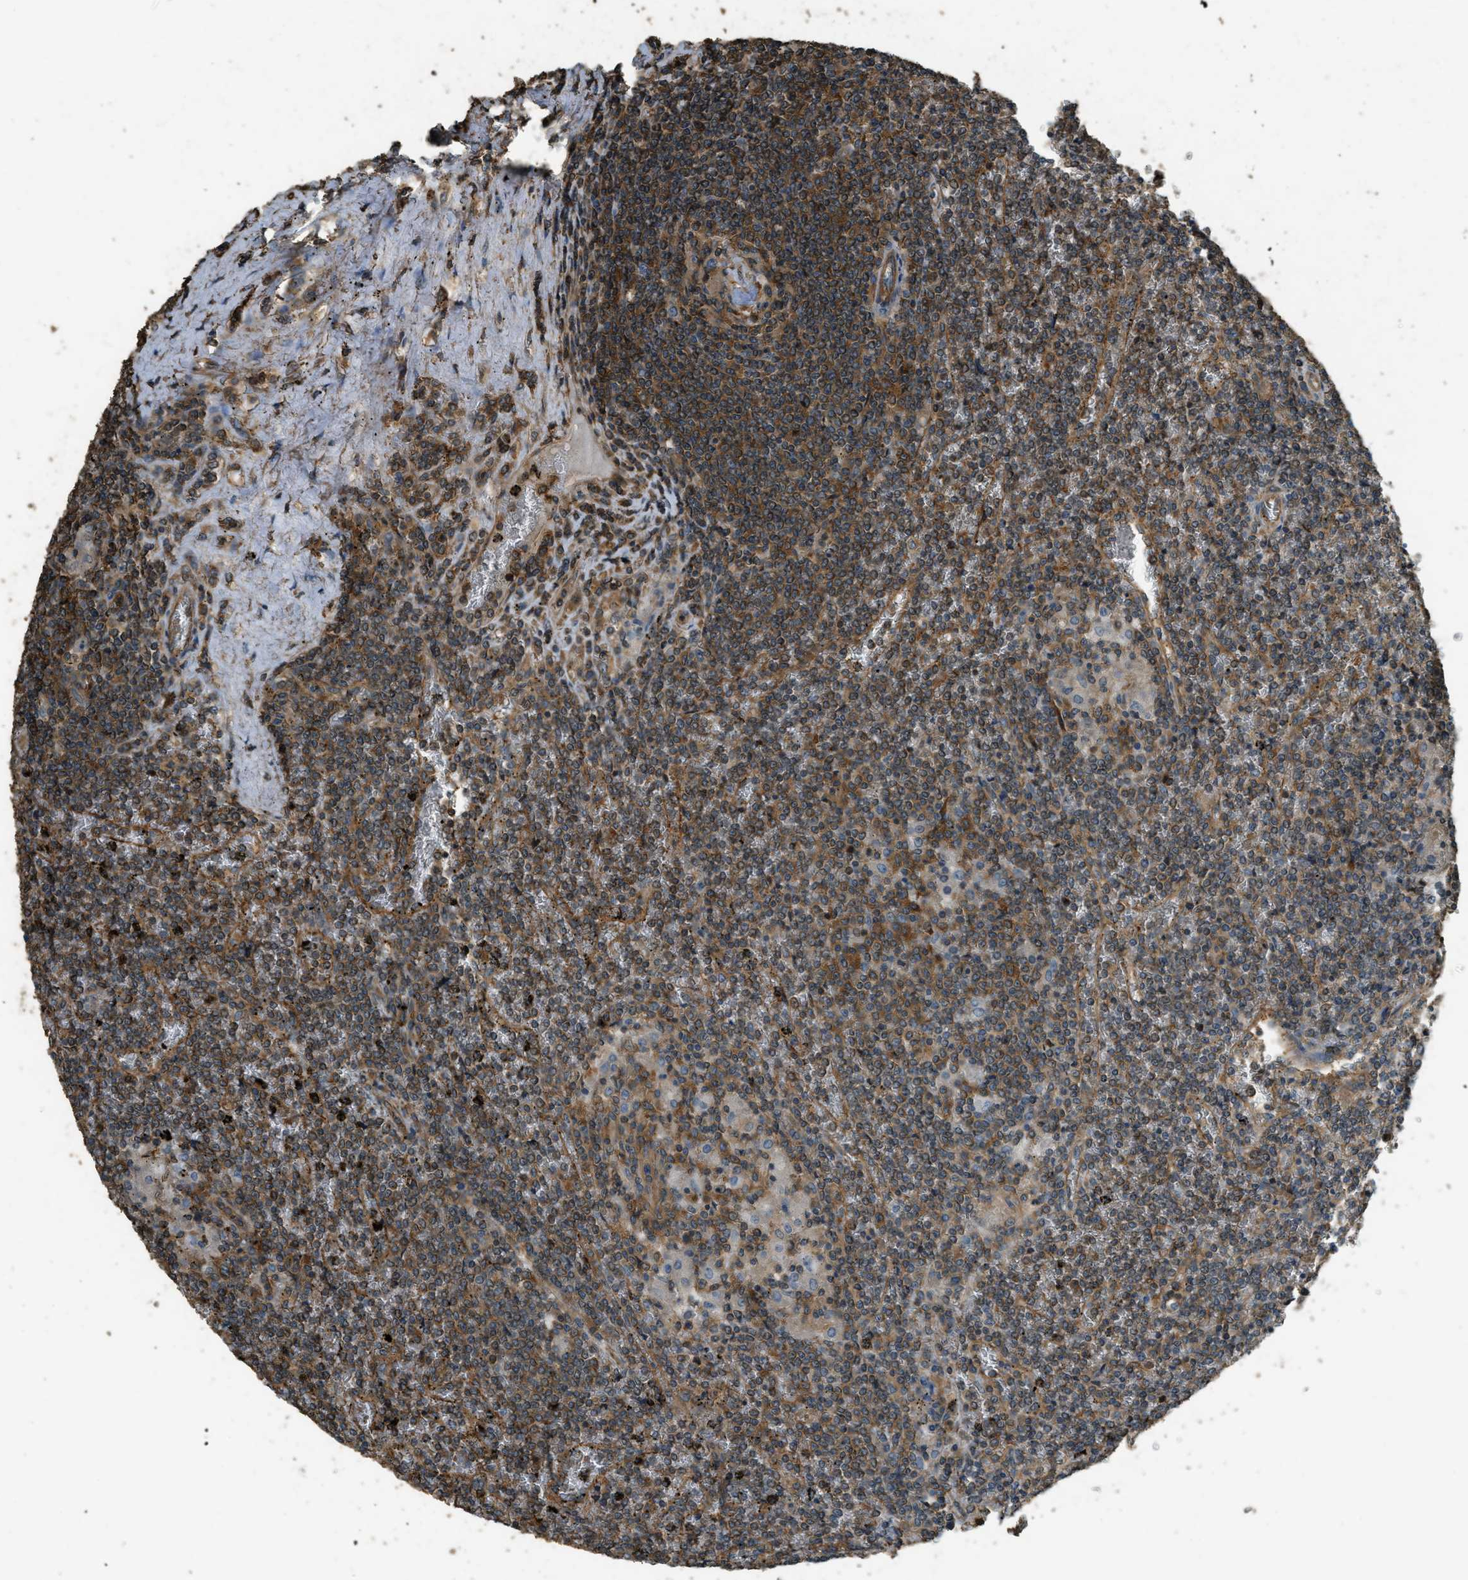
{"staining": {"intensity": "moderate", "quantity": ">75%", "location": "cytoplasmic/membranous"}, "tissue": "lymphoma", "cell_type": "Tumor cells", "image_type": "cancer", "snomed": [{"axis": "morphology", "description": "Malignant lymphoma, non-Hodgkin's type, Low grade"}, {"axis": "topography", "description": "Spleen"}], "caption": "Brown immunohistochemical staining in low-grade malignant lymphoma, non-Hodgkin's type shows moderate cytoplasmic/membranous staining in approximately >75% of tumor cells.", "gene": "MARS1", "patient": {"sex": "female", "age": 19}}